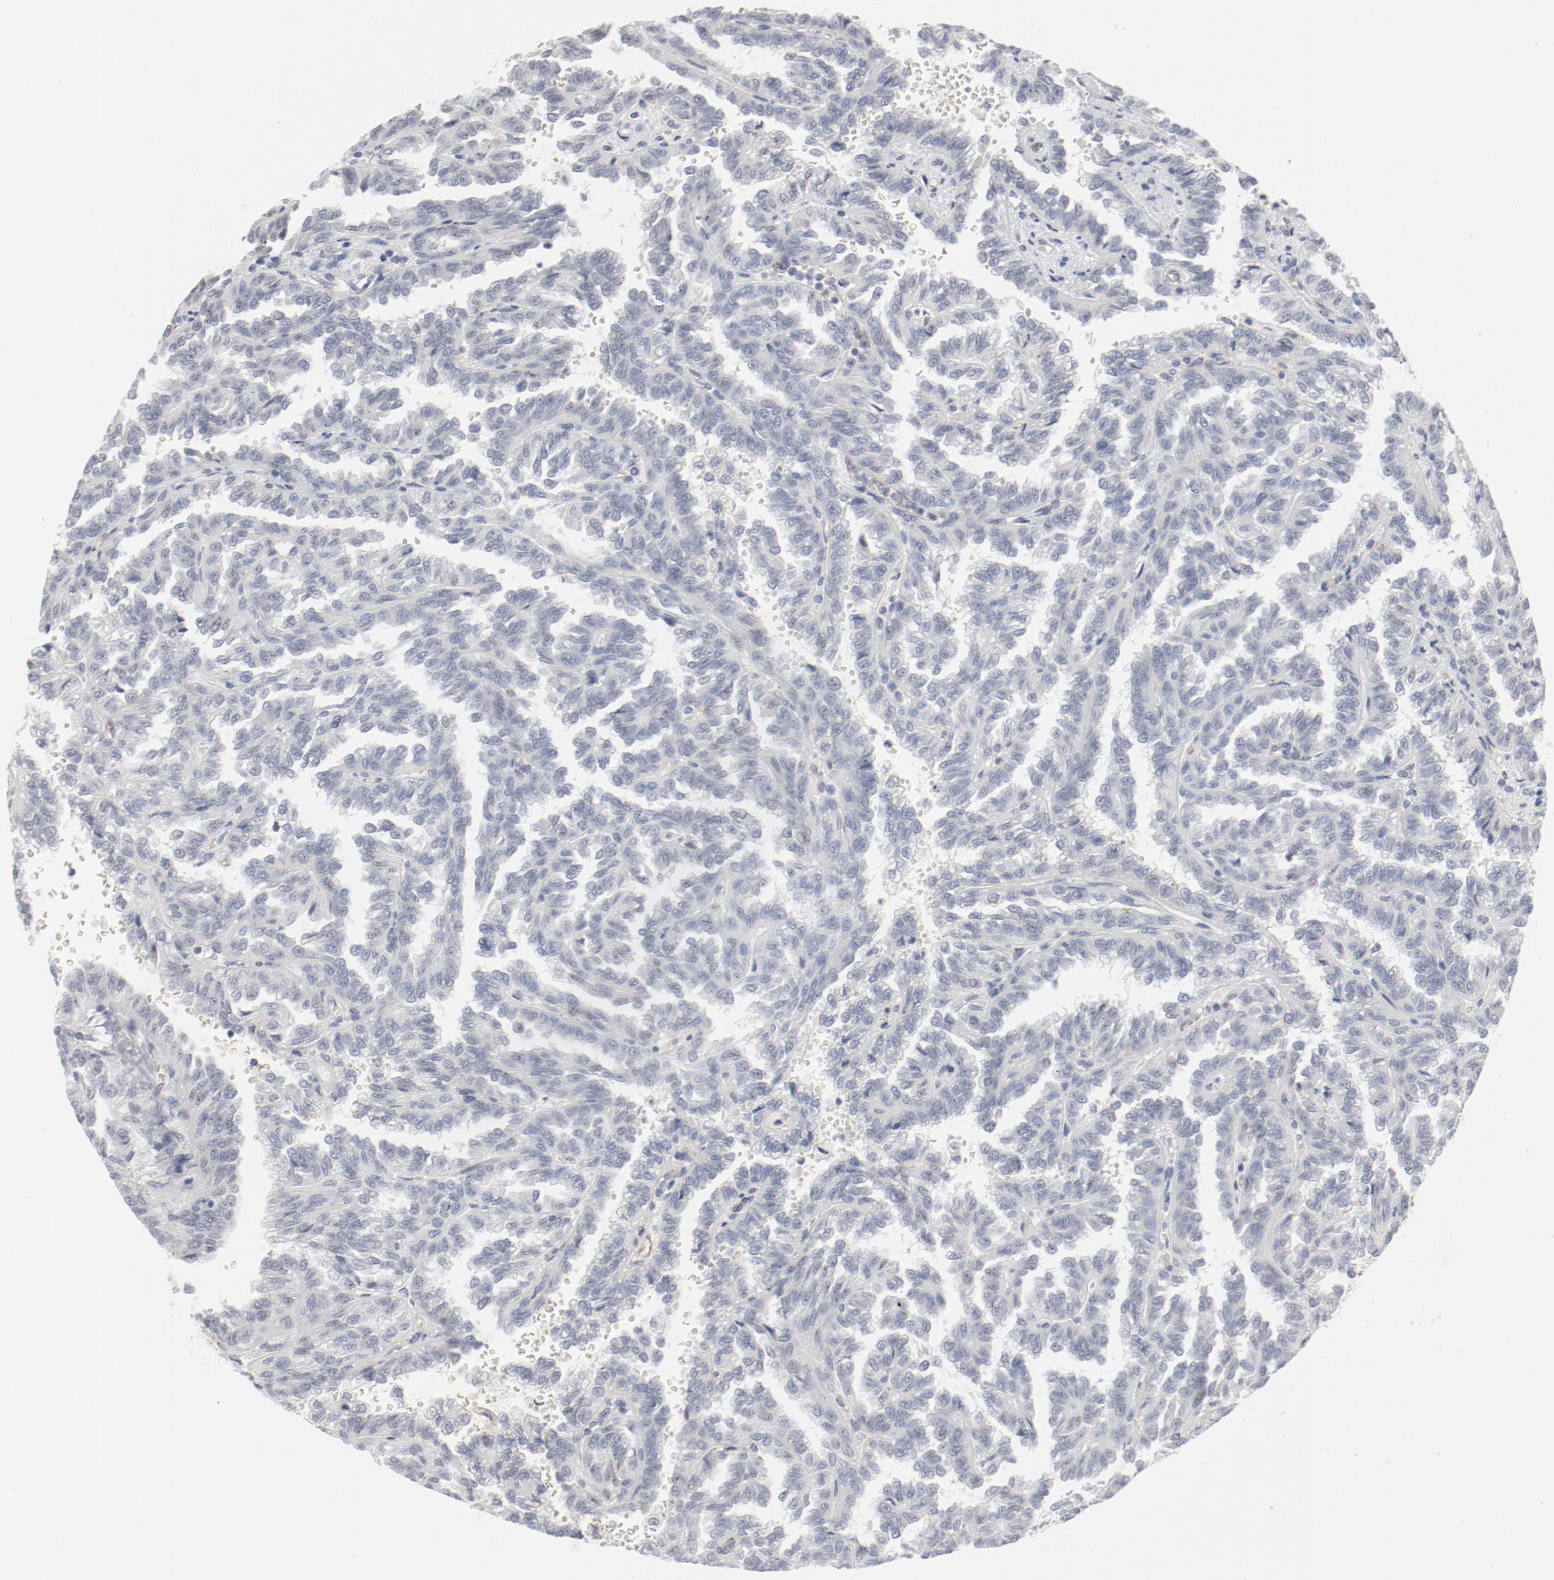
{"staining": {"intensity": "negative", "quantity": "none", "location": "none"}, "tissue": "renal cancer", "cell_type": "Tumor cells", "image_type": "cancer", "snomed": [{"axis": "morphology", "description": "Inflammation, NOS"}, {"axis": "morphology", "description": "Adenocarcinoma, NOS"}, {"axis": "topography", "description": "Kidney"}], "caption": "Tumor cells show no significant positivity in renal cancer (adenocarcinoma). The staining was performed using DAB (3,3'-diaminobenzidine) to visualize the protein expression in brown, while the nuclei were stained in blue with hematoxylin (Magnification: 20x).", "gene": "CDK1", "patient": {"sex": "male", "age": 68}}